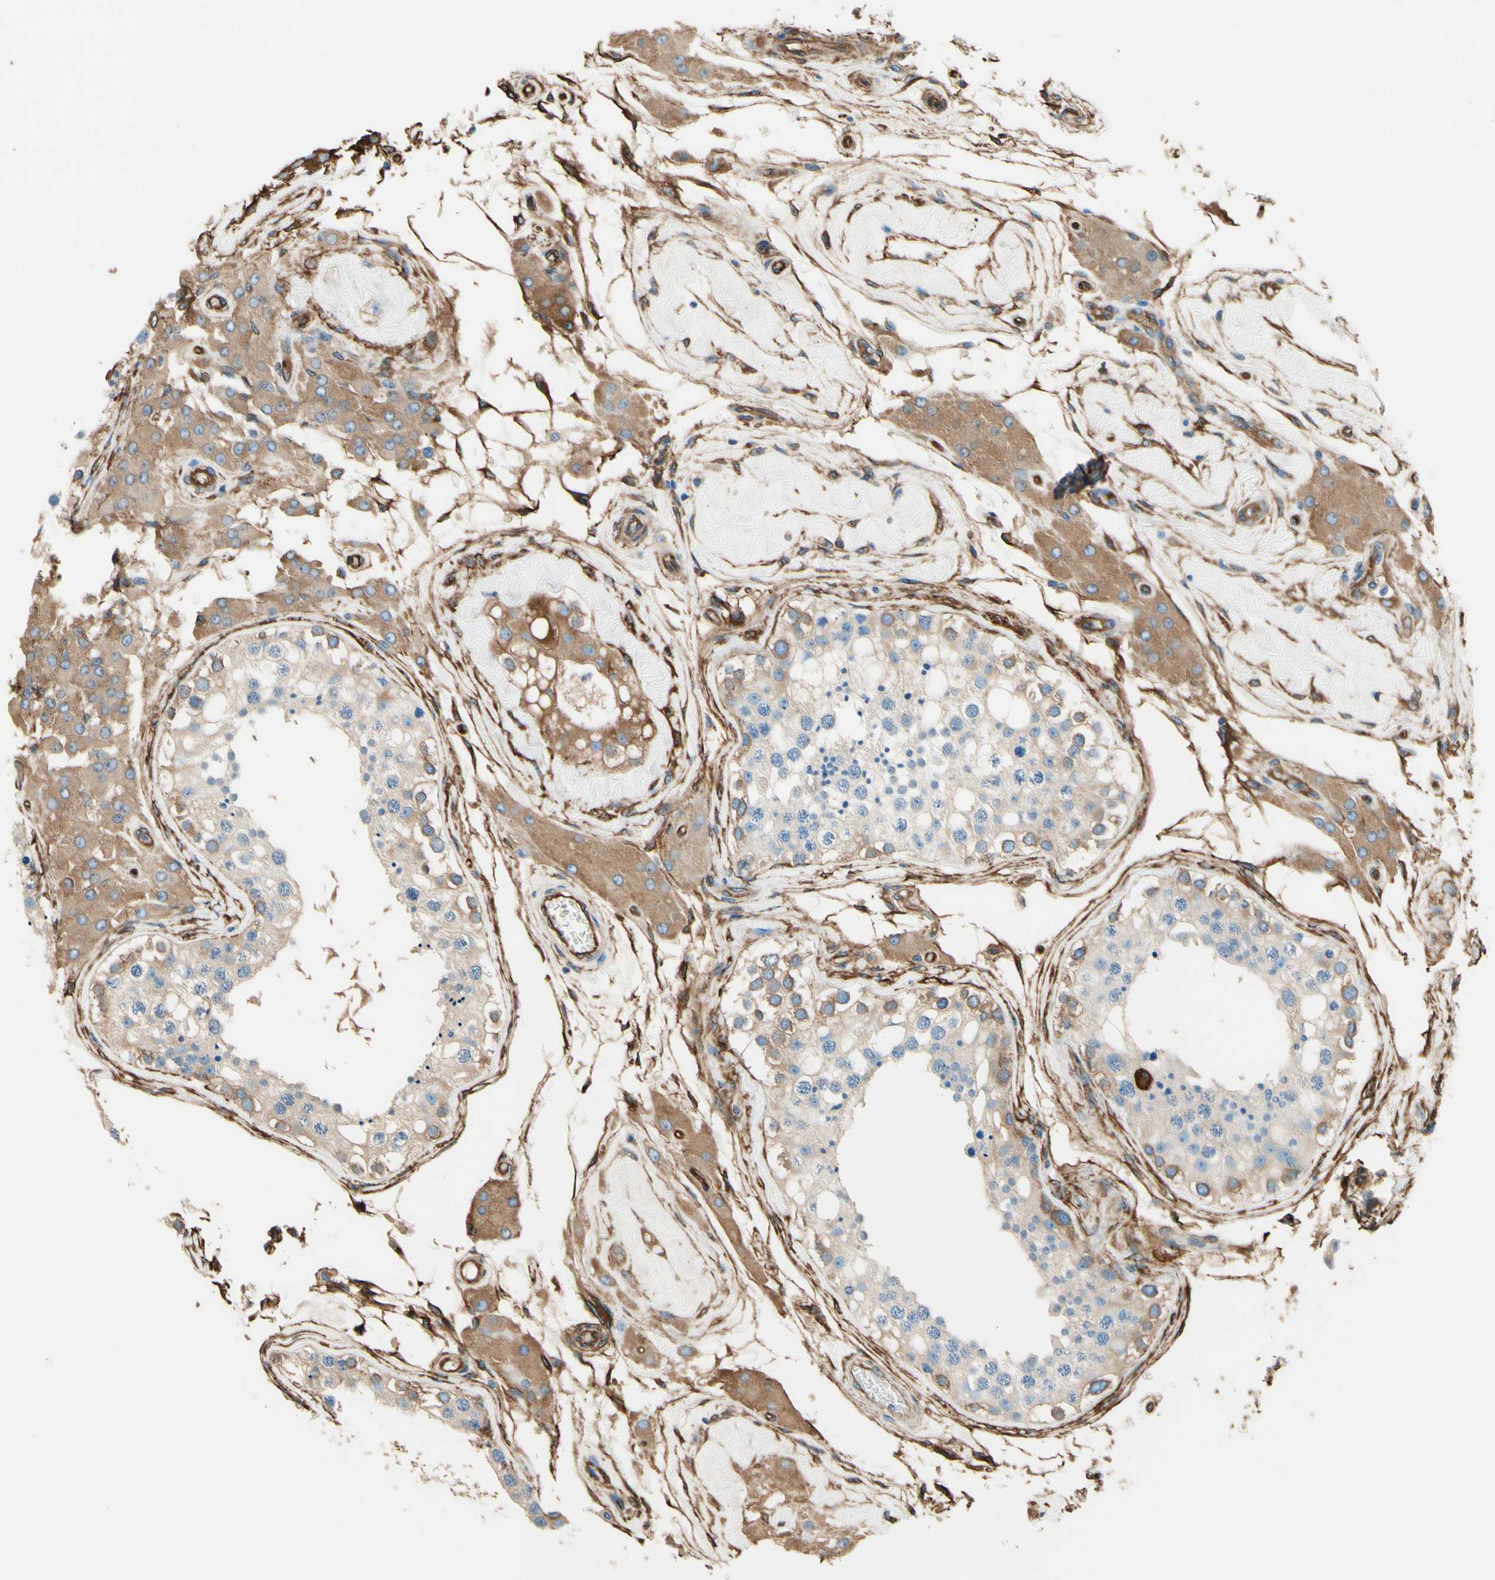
{"staining": {"intensity": "weak", "quantity": ">75%", "location": "cytoplasmic/membranous"}, "tissue": "testis", "cell_type": "Cells in seminiferous ducts", "image_type": "normal", "snomed": [{"axis": "morphology", "description": "Normal tissue, NOS"}, {"axis": "topography", "description": "Testis"}], "caption": "About >75% of cells in seminiferous ducts in benign testis show weak cytoplasmic/membranous protein positivity as visualized by brown immunohistochemical staining.", "gene": "DPYSL3", "patient": {"sex": "male", "age": 68}}